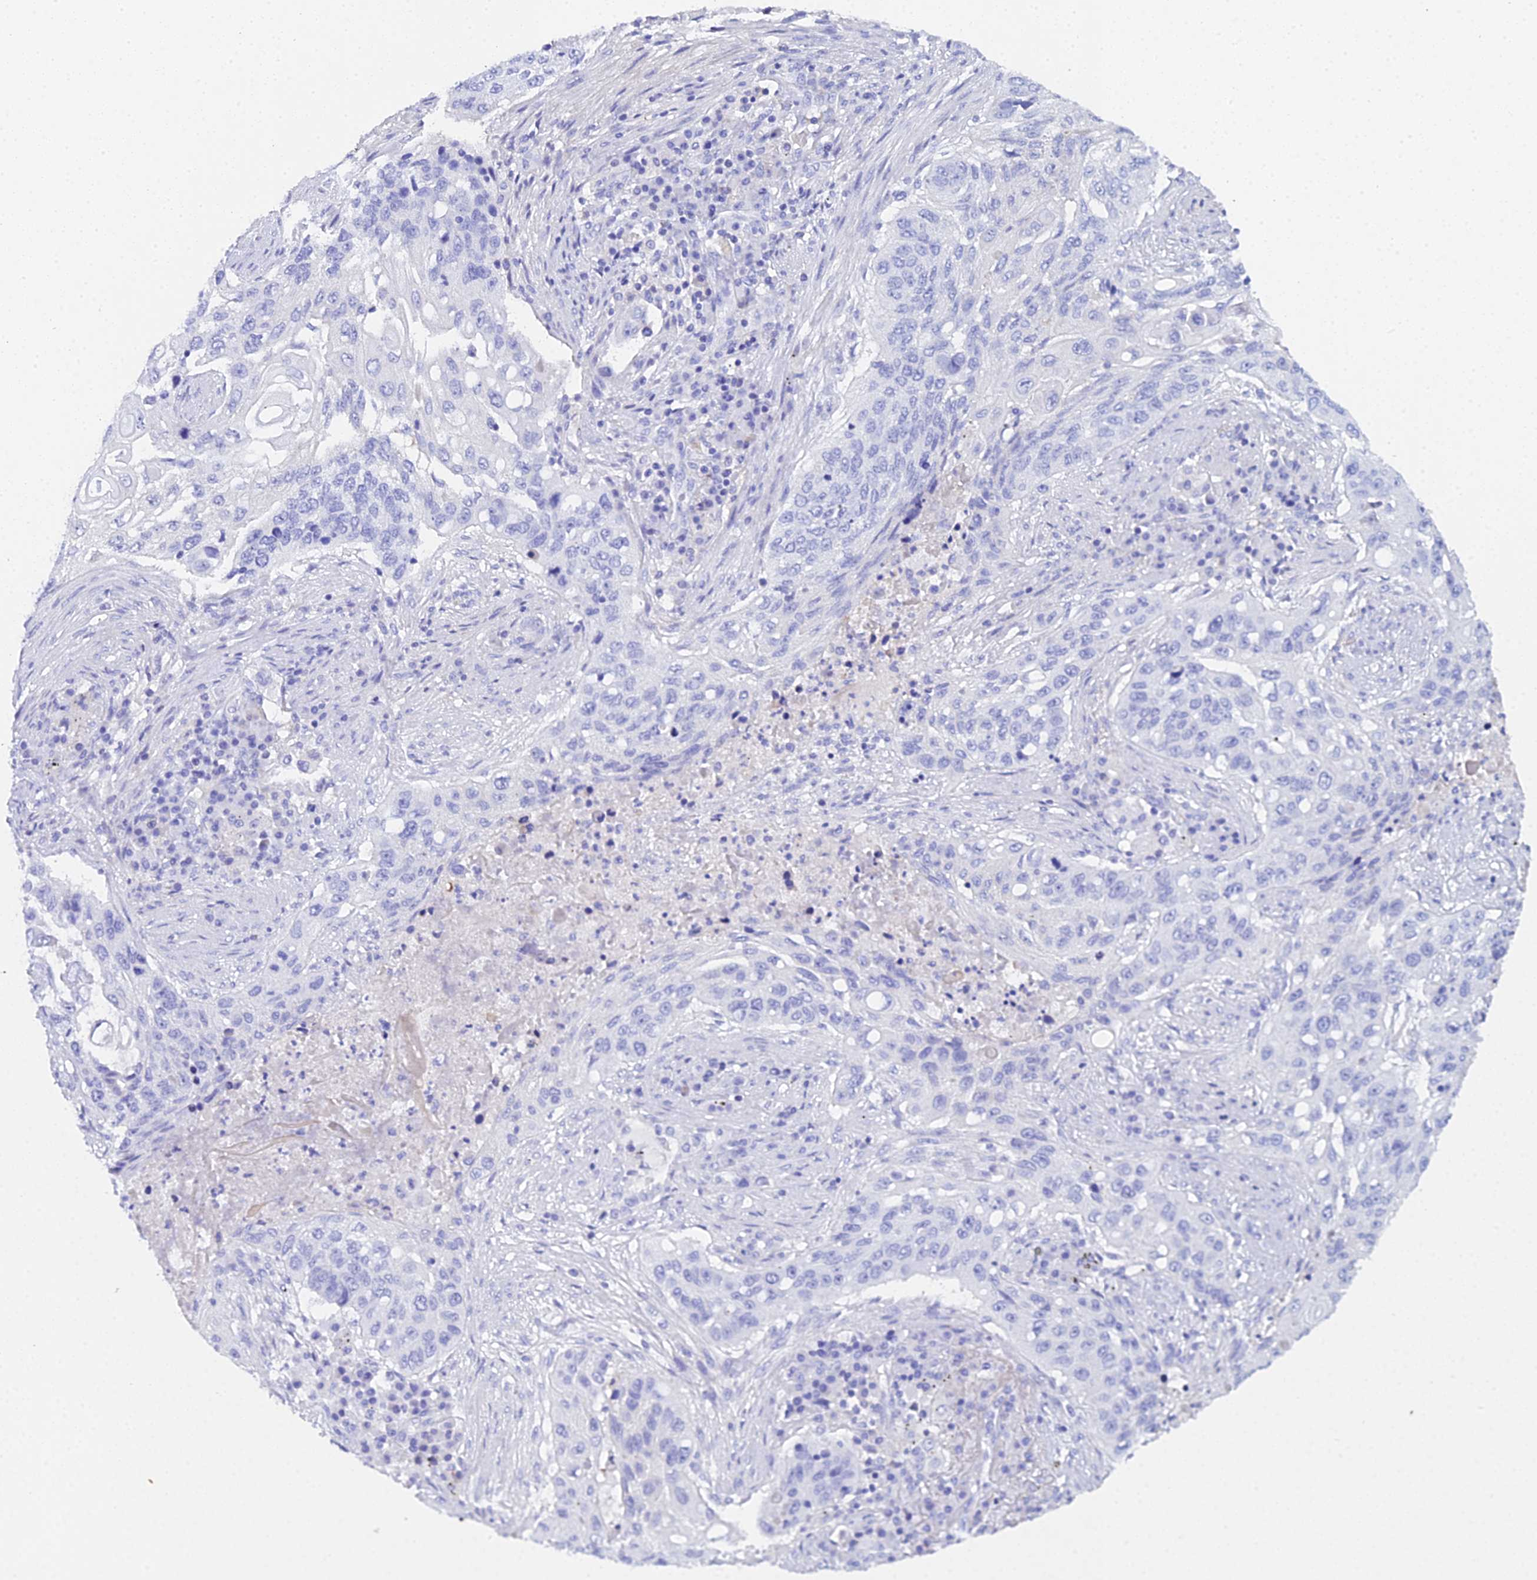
{"staining": {"intensity": "negative", "quantity": "none", "location": "none"}, "tissue": "lung cancer", "cell_type": "Tumor cells", "image_type": "cancer", "snomed": [{"axis": "morphology", "description": "Squamous cell carcinoma, NOS"}, {"axis": "topography", "description": "Lung"}], "caption": "DAB immunohistochemical staining of human squamous cell carcinoma (lung) shows no significant positivity in tumor cells.", "gene": "CELA3A", "patient": {"sex": "female", "age": 63}}